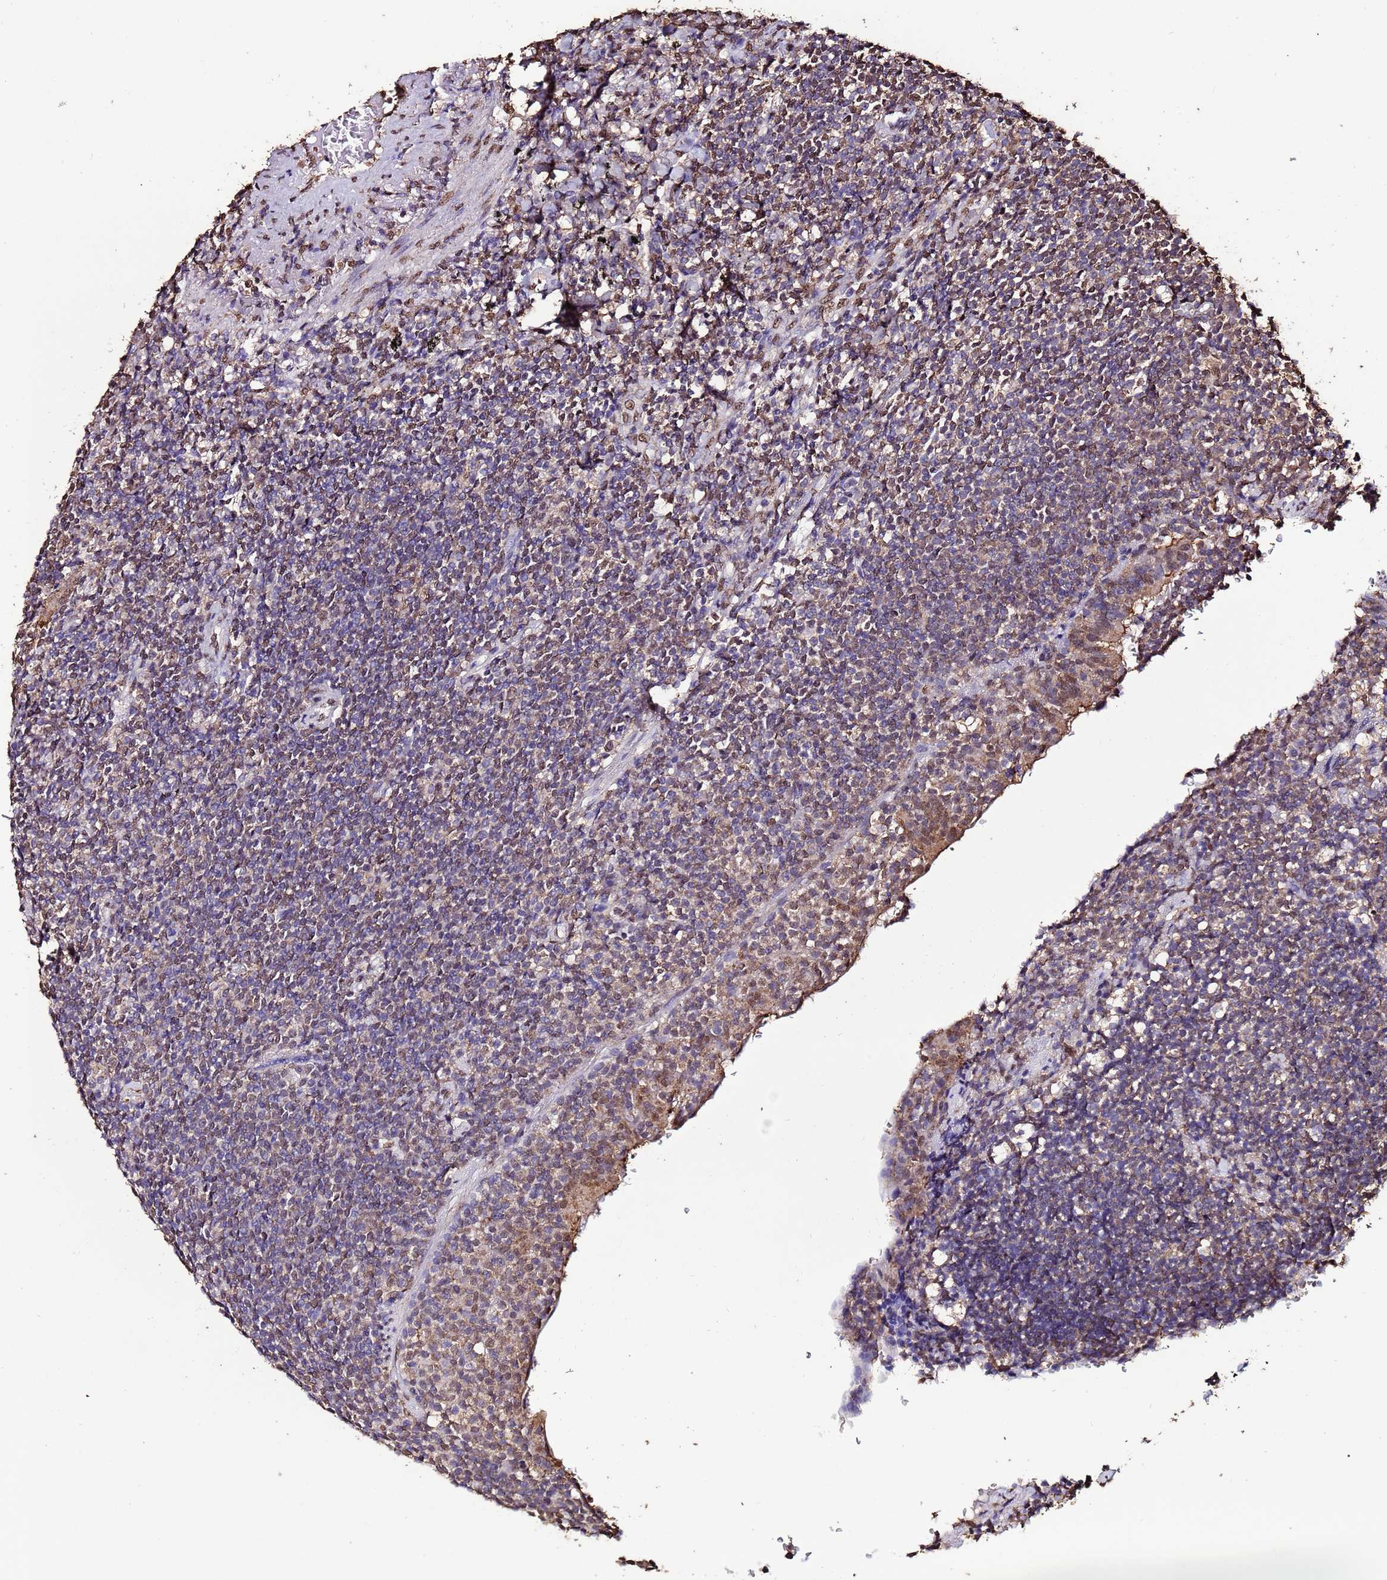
{"staining": {"intensity": "moderate", "quantity": "25%-75%", "location": "nuclear"}, "tissue": "lymphoma", "cell_type": "Tumor cells", "image_type": "cancer", "snomed": [{"axis": "morphology", "description": "Malignant lymphoma, non-Hodgkin's type, Low grade"}, {"axis": "topography", "description": "Lung"}], "caption": "Moderate nuclear staining for a protein is identified in approximately 25%-75% of tumor cells of malignant lymphoma, non-Hodgkin's type (low-grade) using immunohistochemistry.", "gene": "TRIP6", "patient": {"sex": "female", "age": 71}}